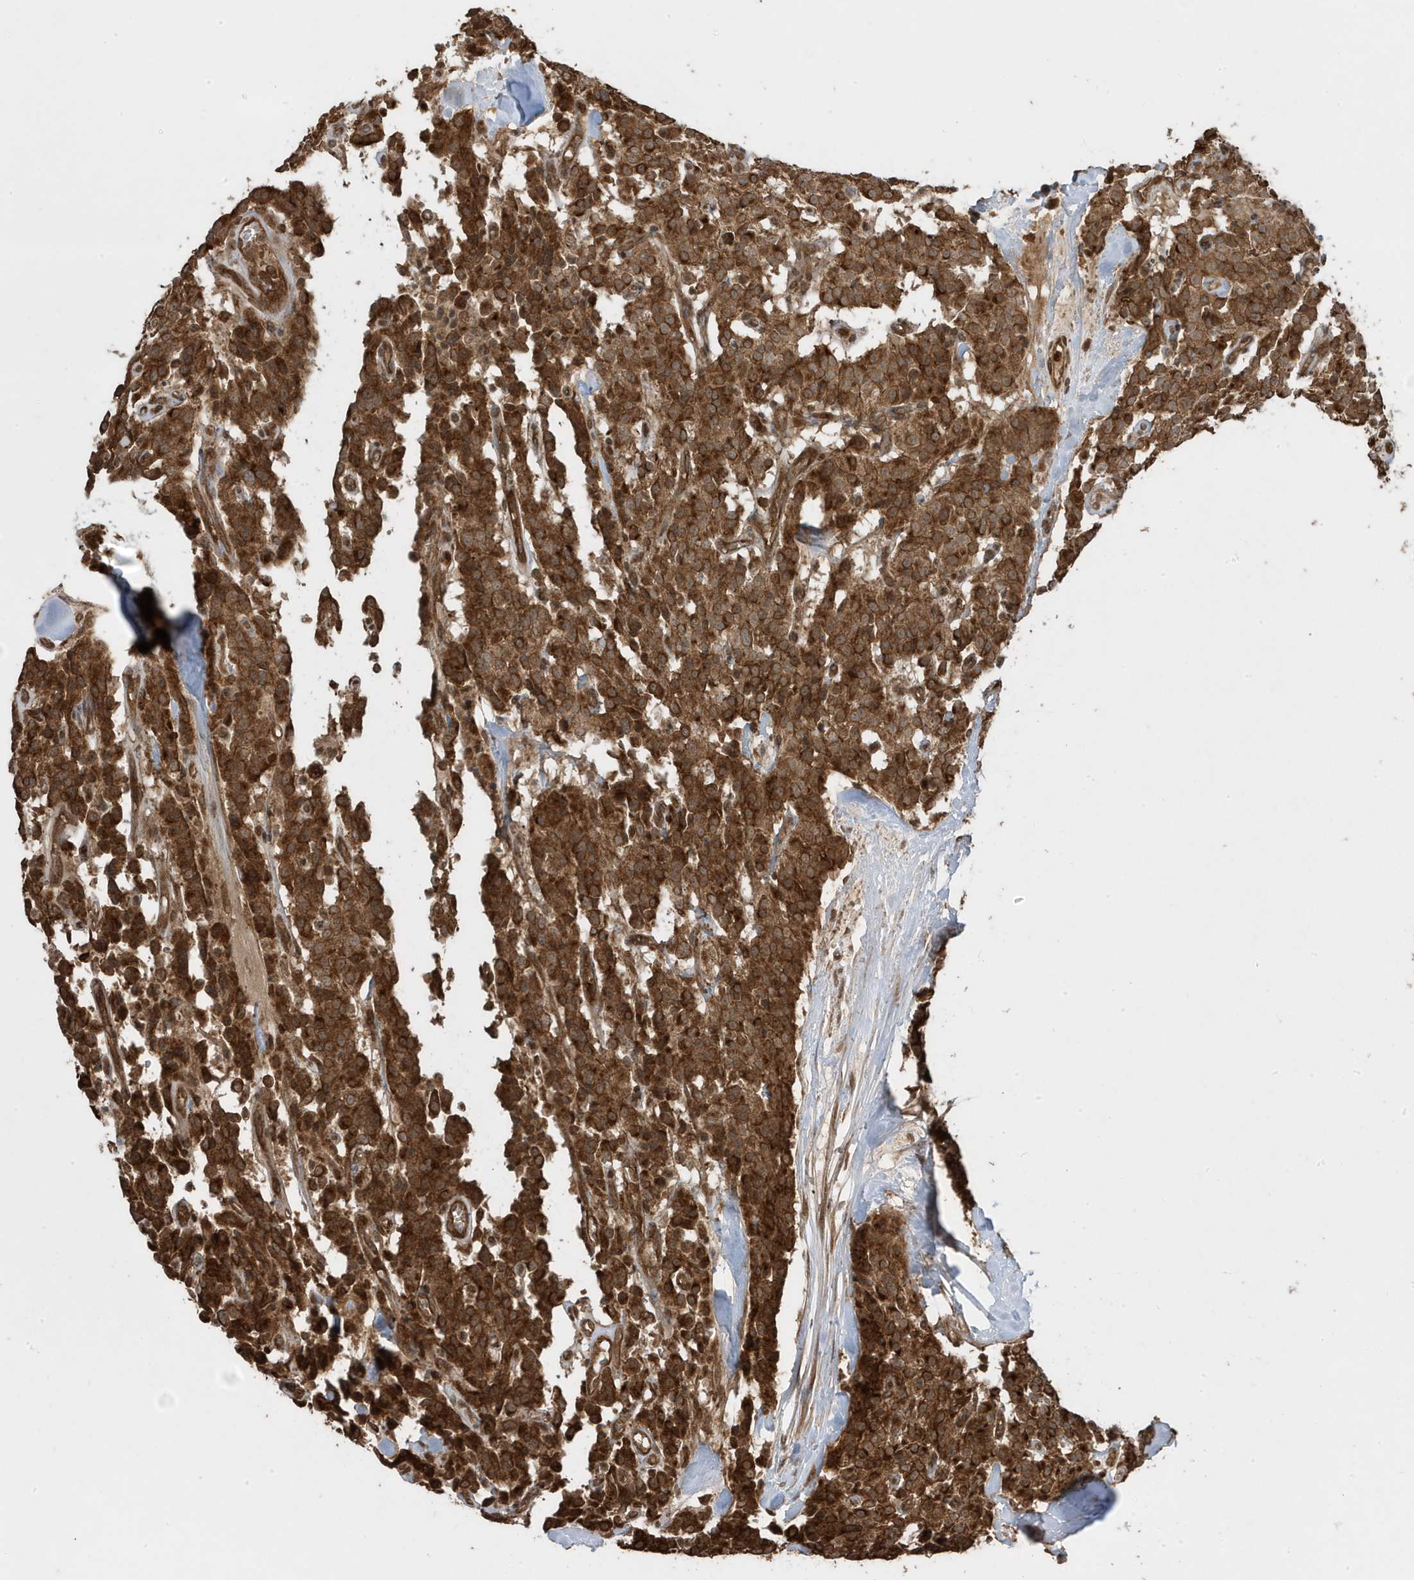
{"staining": {"intensity": "strong", "quantity": ">75%", "location": "cytoplasmic/membranous"}, "tissue": "carcinoid", "cell_type": "Tumor cells", "image_type": "cancer", "snomed": [{"axis": "morphology", "description": "Carcinoid, malignant, NOS"}, {"axis": "topography", "description": "Lung"}], "caption": "Immunohistochemical staining of human carcinoid shows high levels of strong cytoplasmic/membranous protein staining in about >75% of tumor cells. (Stains: DAB (3,3'-diaminobenzidine) in brown, nuclei in blue, Microscopy: brightfield microscopy at high magnification).", "gene": "ASAP1", "patient": {"sex": "male", "age": 30}}